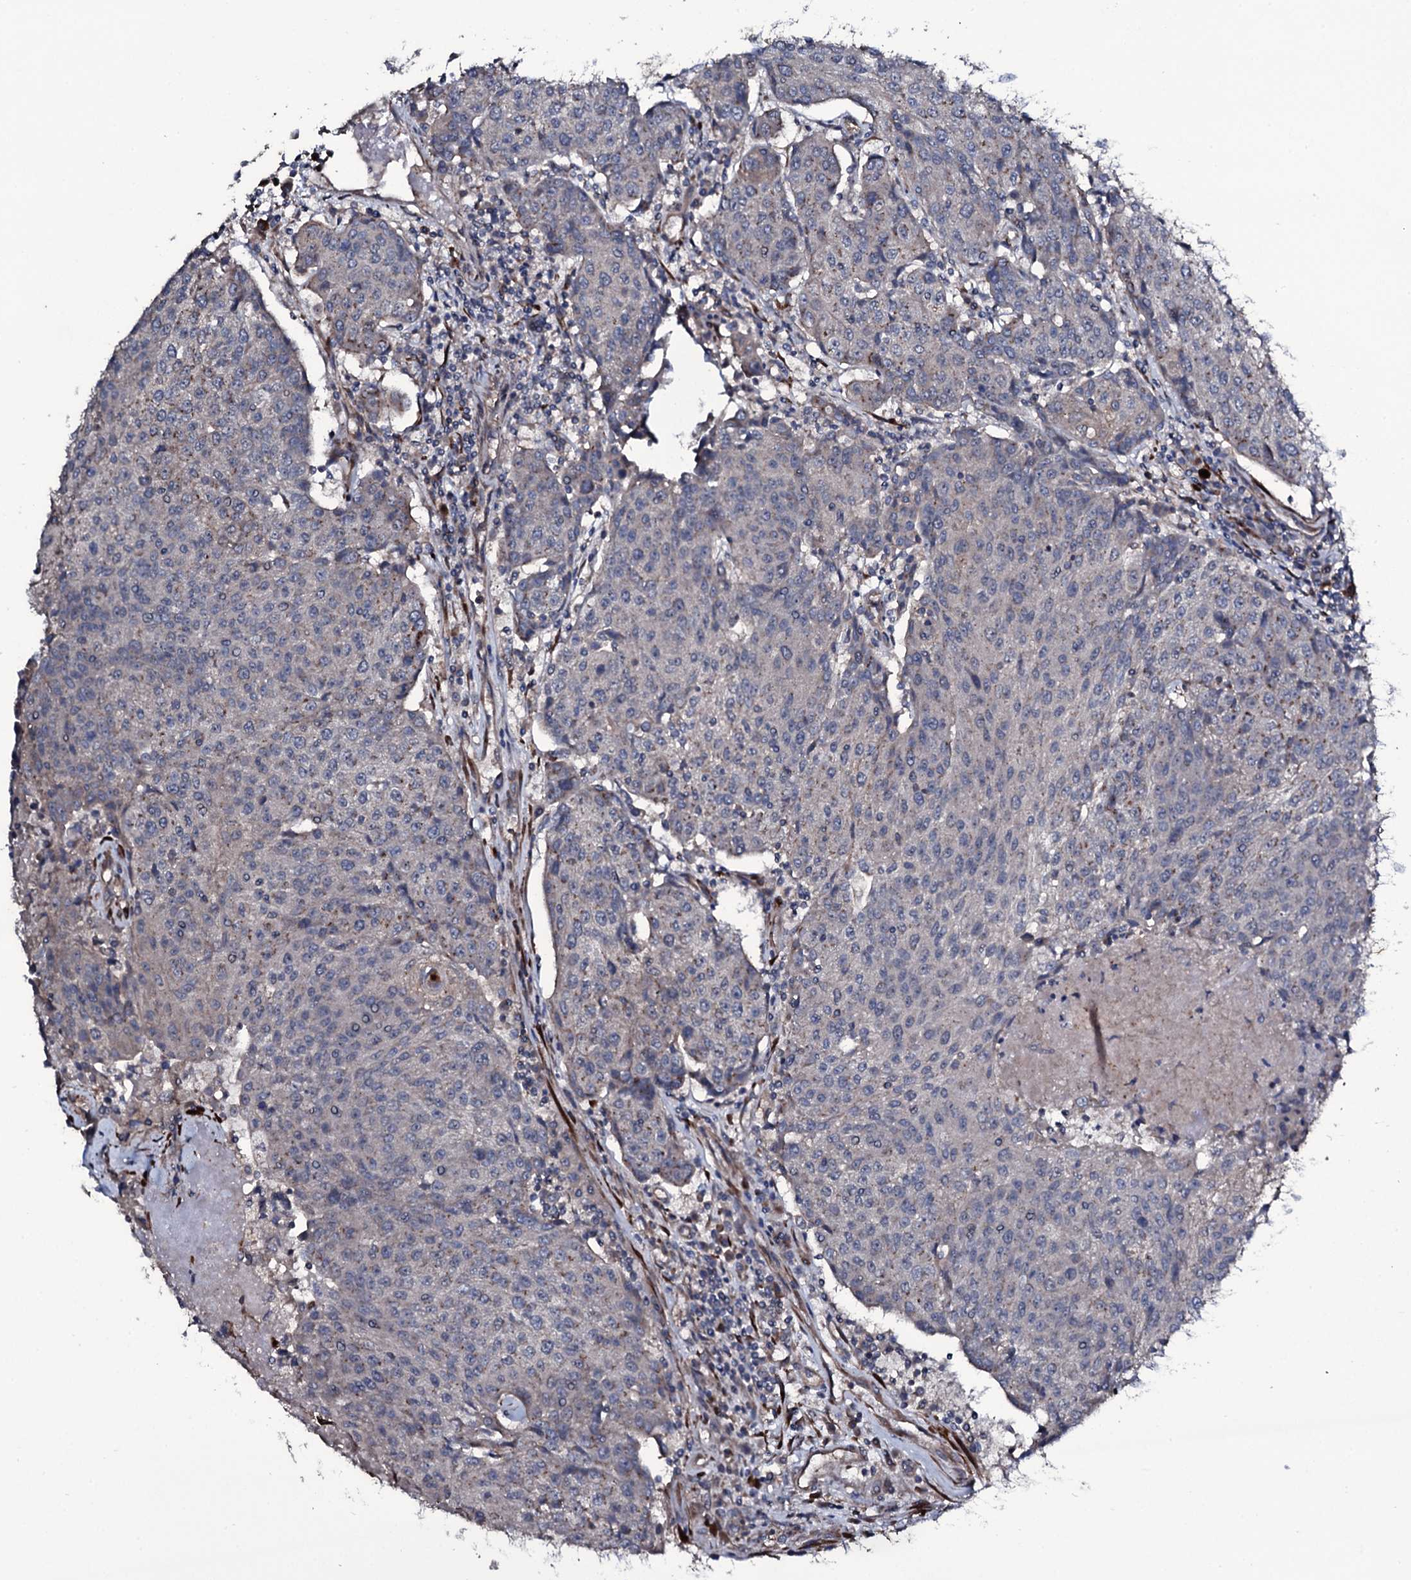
{"staining": {"intensity": "negative", "quantity": "none", "location": "none"}, "tissue": "urothelial cancer", "cell_type": "Tumor cells", "image_type": "cancer", "snomed": [{"axis": "morphology", "description": "Urothelial carcinoma, High grade"}, {"axis": "topography", "description": "Urinary bladder"}], "caption": "The photomicrograph demonstrates no significant expression in tumor cells of urothelial carcinoma (high-grade). (Stains: DAB (3,3'-diaminobenzidine) IHC with hematoxylin counter stain, Microscopy: brightfield microscopy at high magnification).", "gene": "WIPF3", "patient": {"sex": "female", "age": 85}}